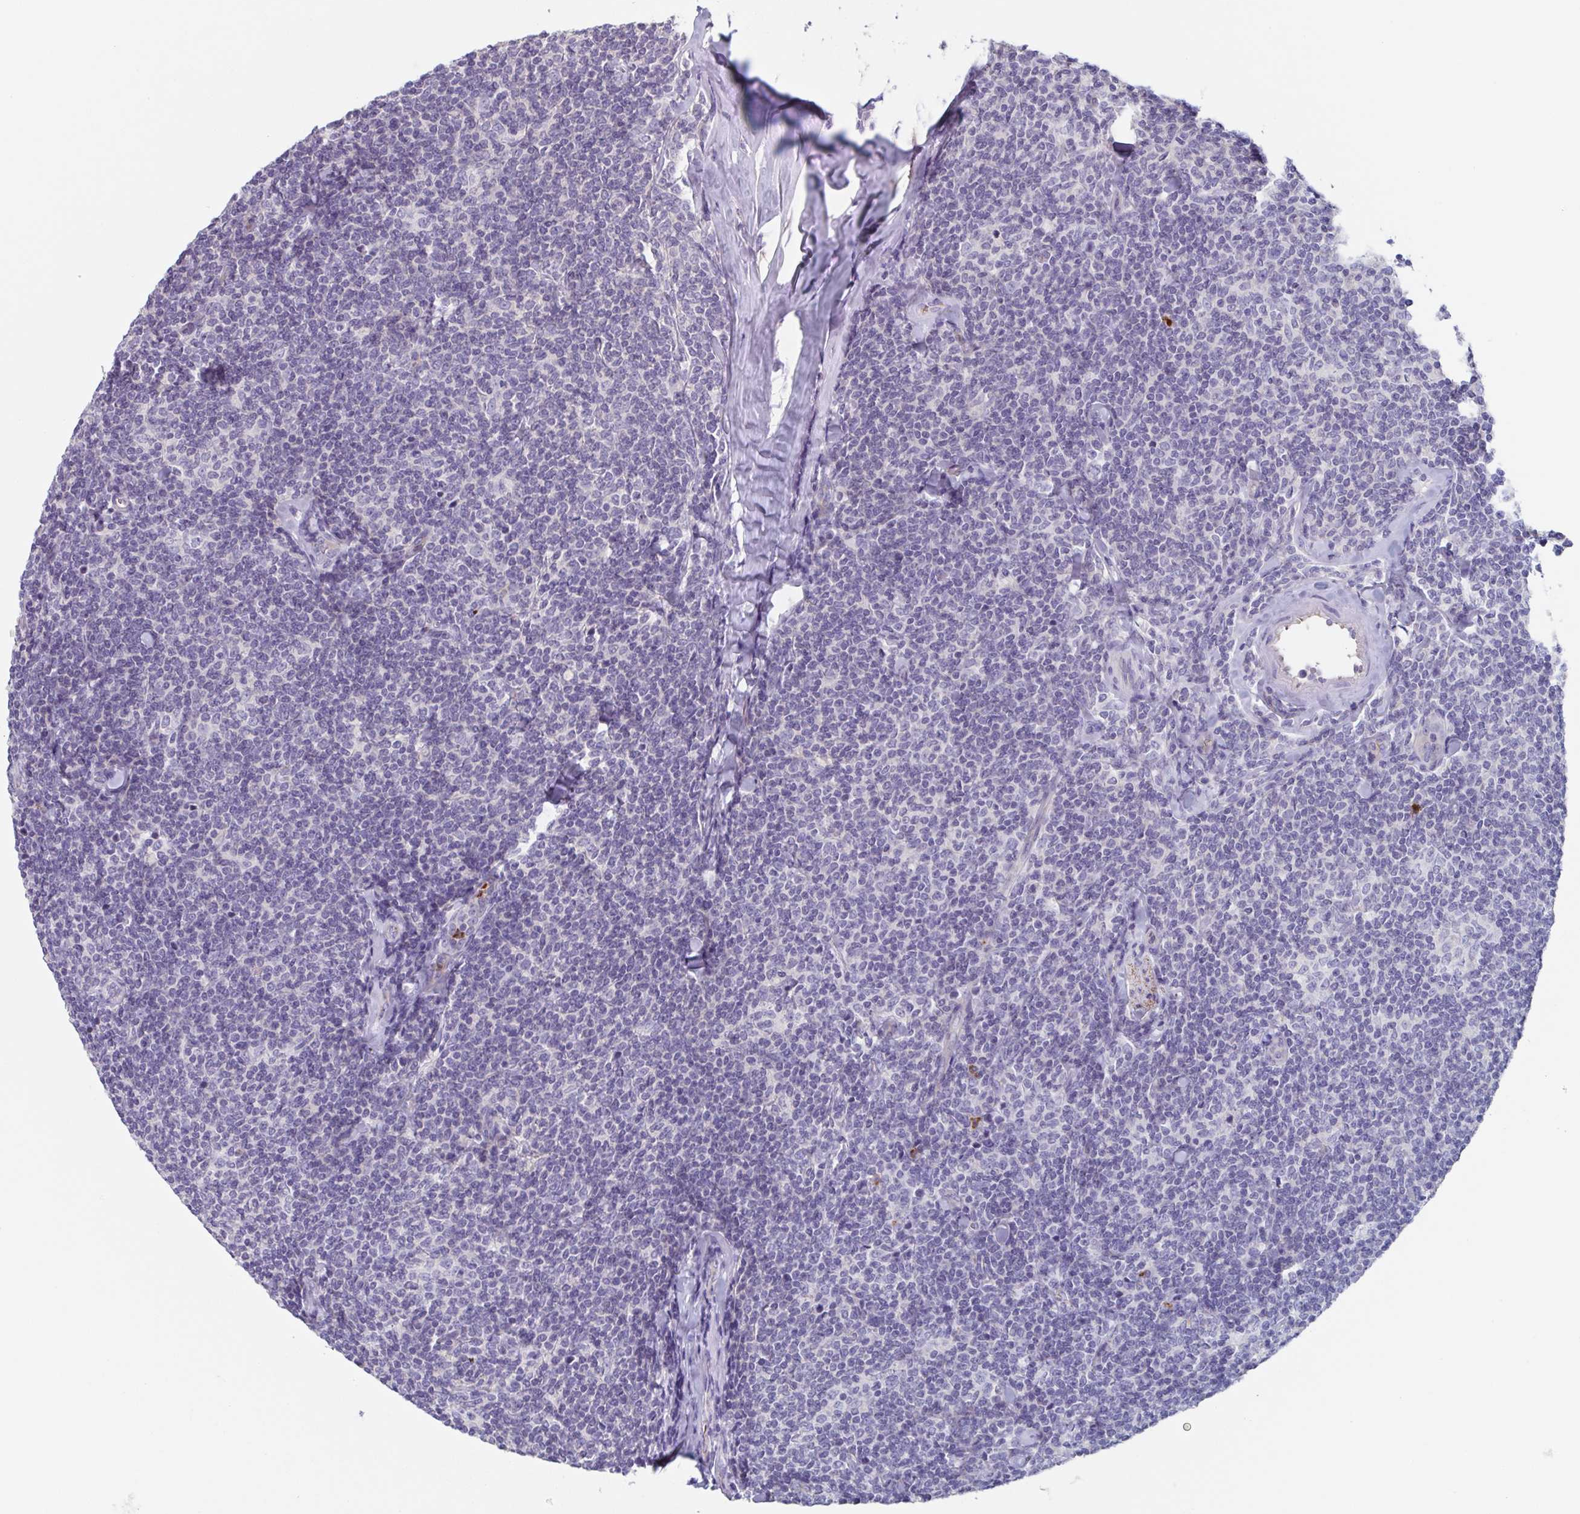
{"staining": {"intensity": "negative", "quantity": "none", "location": "none"}, "tissue": "lymphoma", "cell_type": "Tumor cells", "image_type": "cancer", "snomed": [{"axis": "morphology", "description": "Malignant lymphoma, non-Hodgkin's type, Low grade"}, {"axis": "topography", "description": "Lymph node"}], "caption": "Human lymphoma stained for a protein using immunohistochemistry (IHC) shows no positivity in tumor cells.", "gene": "BPI", "patient": {"sex": "female", "age": 56}}